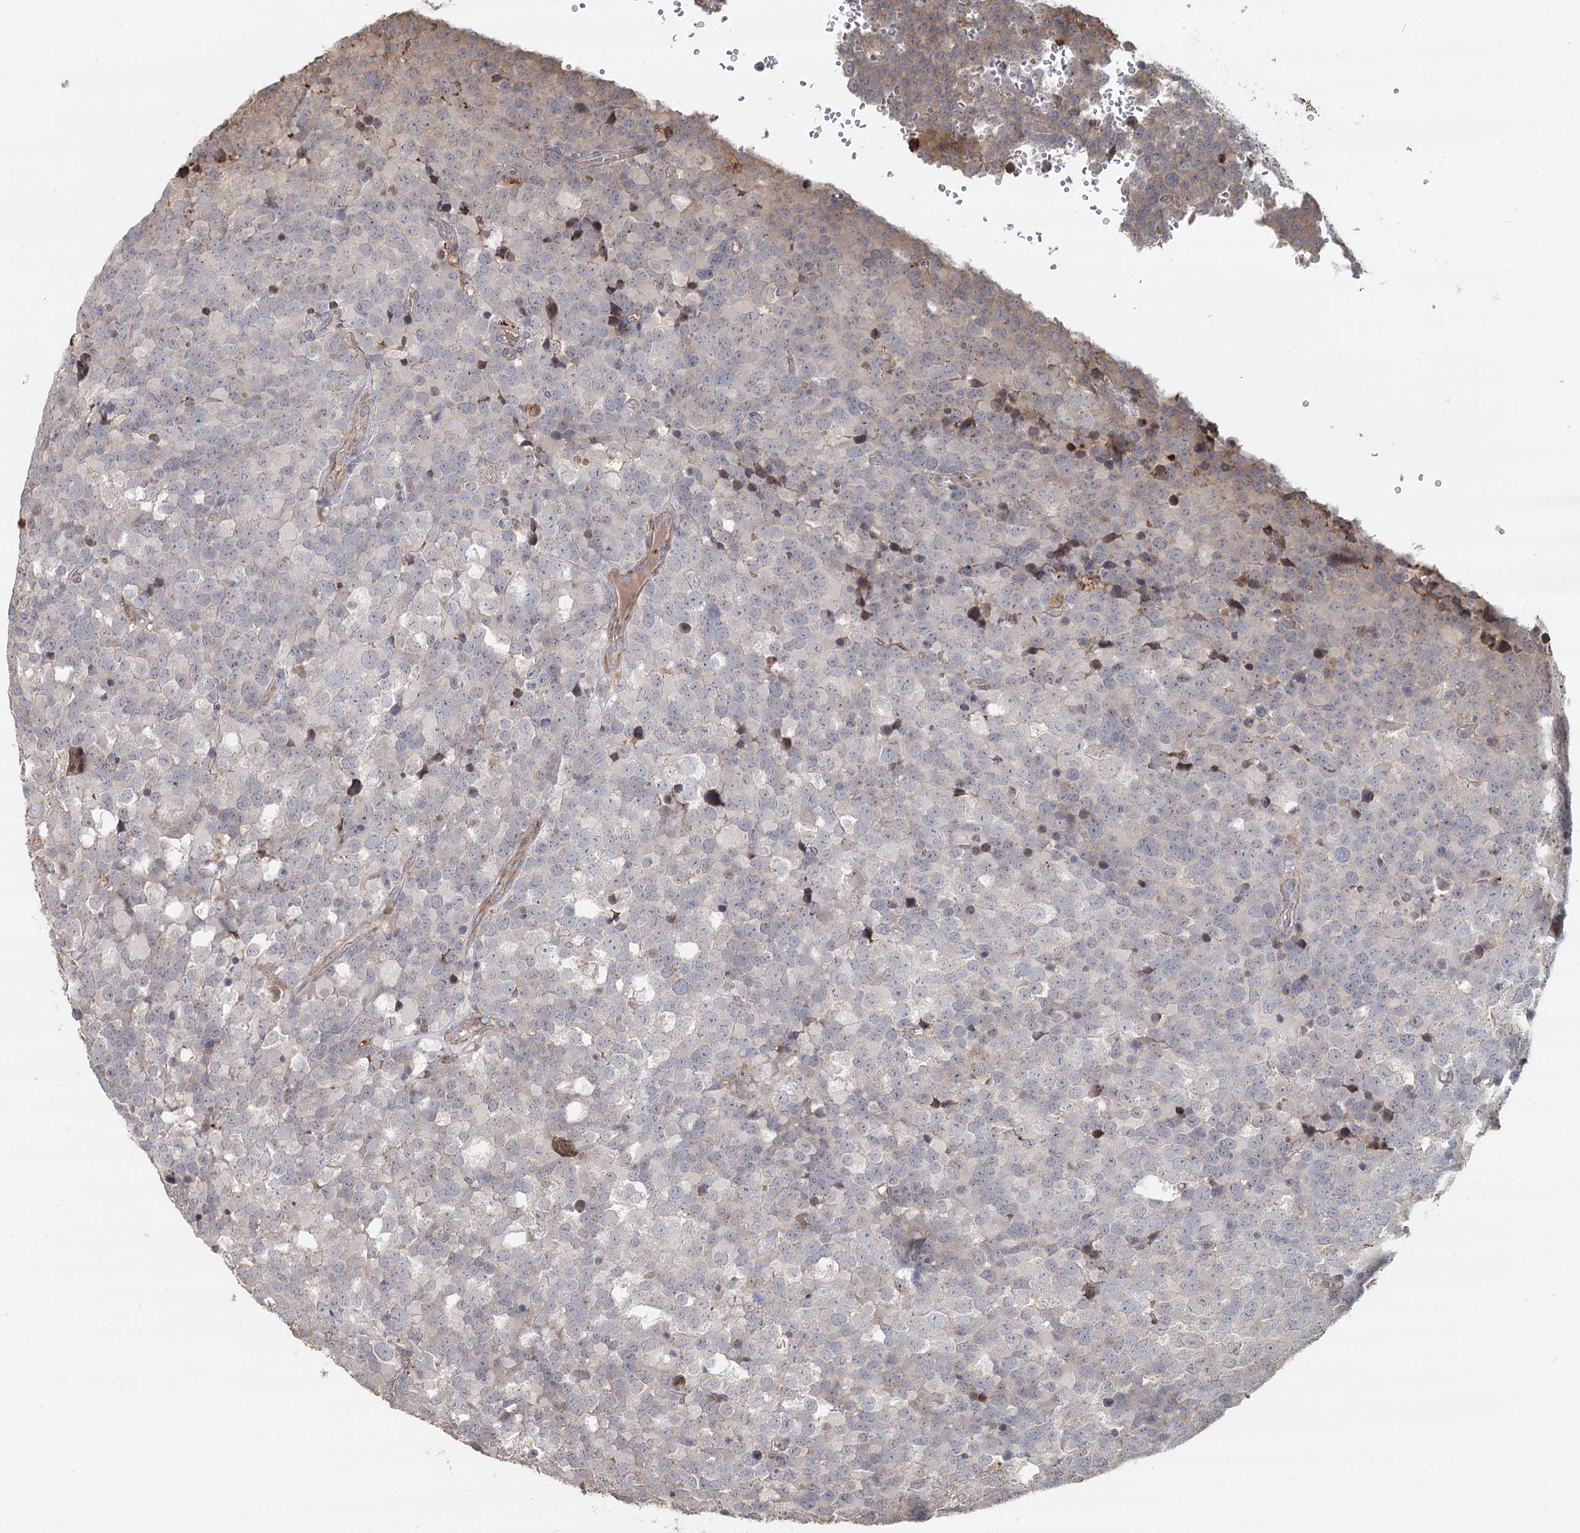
{"staining": {"intensity": "negative", "quantity": "none", "location": "none"}, "tissue": "testis cancer", "cell_type": "Tumor cells", "image_type": "cancer", "snomed": [{"axis": "morphology", "description": "Seminoma, NOS"}, {"axis": "topography", "description": "Testis"}], "caption": "Tumor cells show no significant expression in testis cancer (seminoma). (Stains: DAB (3,3'-diaminobenzidine) IHC with hematoxylin counter stain, Microscopy: brightfield microscopy at high magnification).", "gene": "RNF111", "patient": {"sex": "male", "age": 71}}